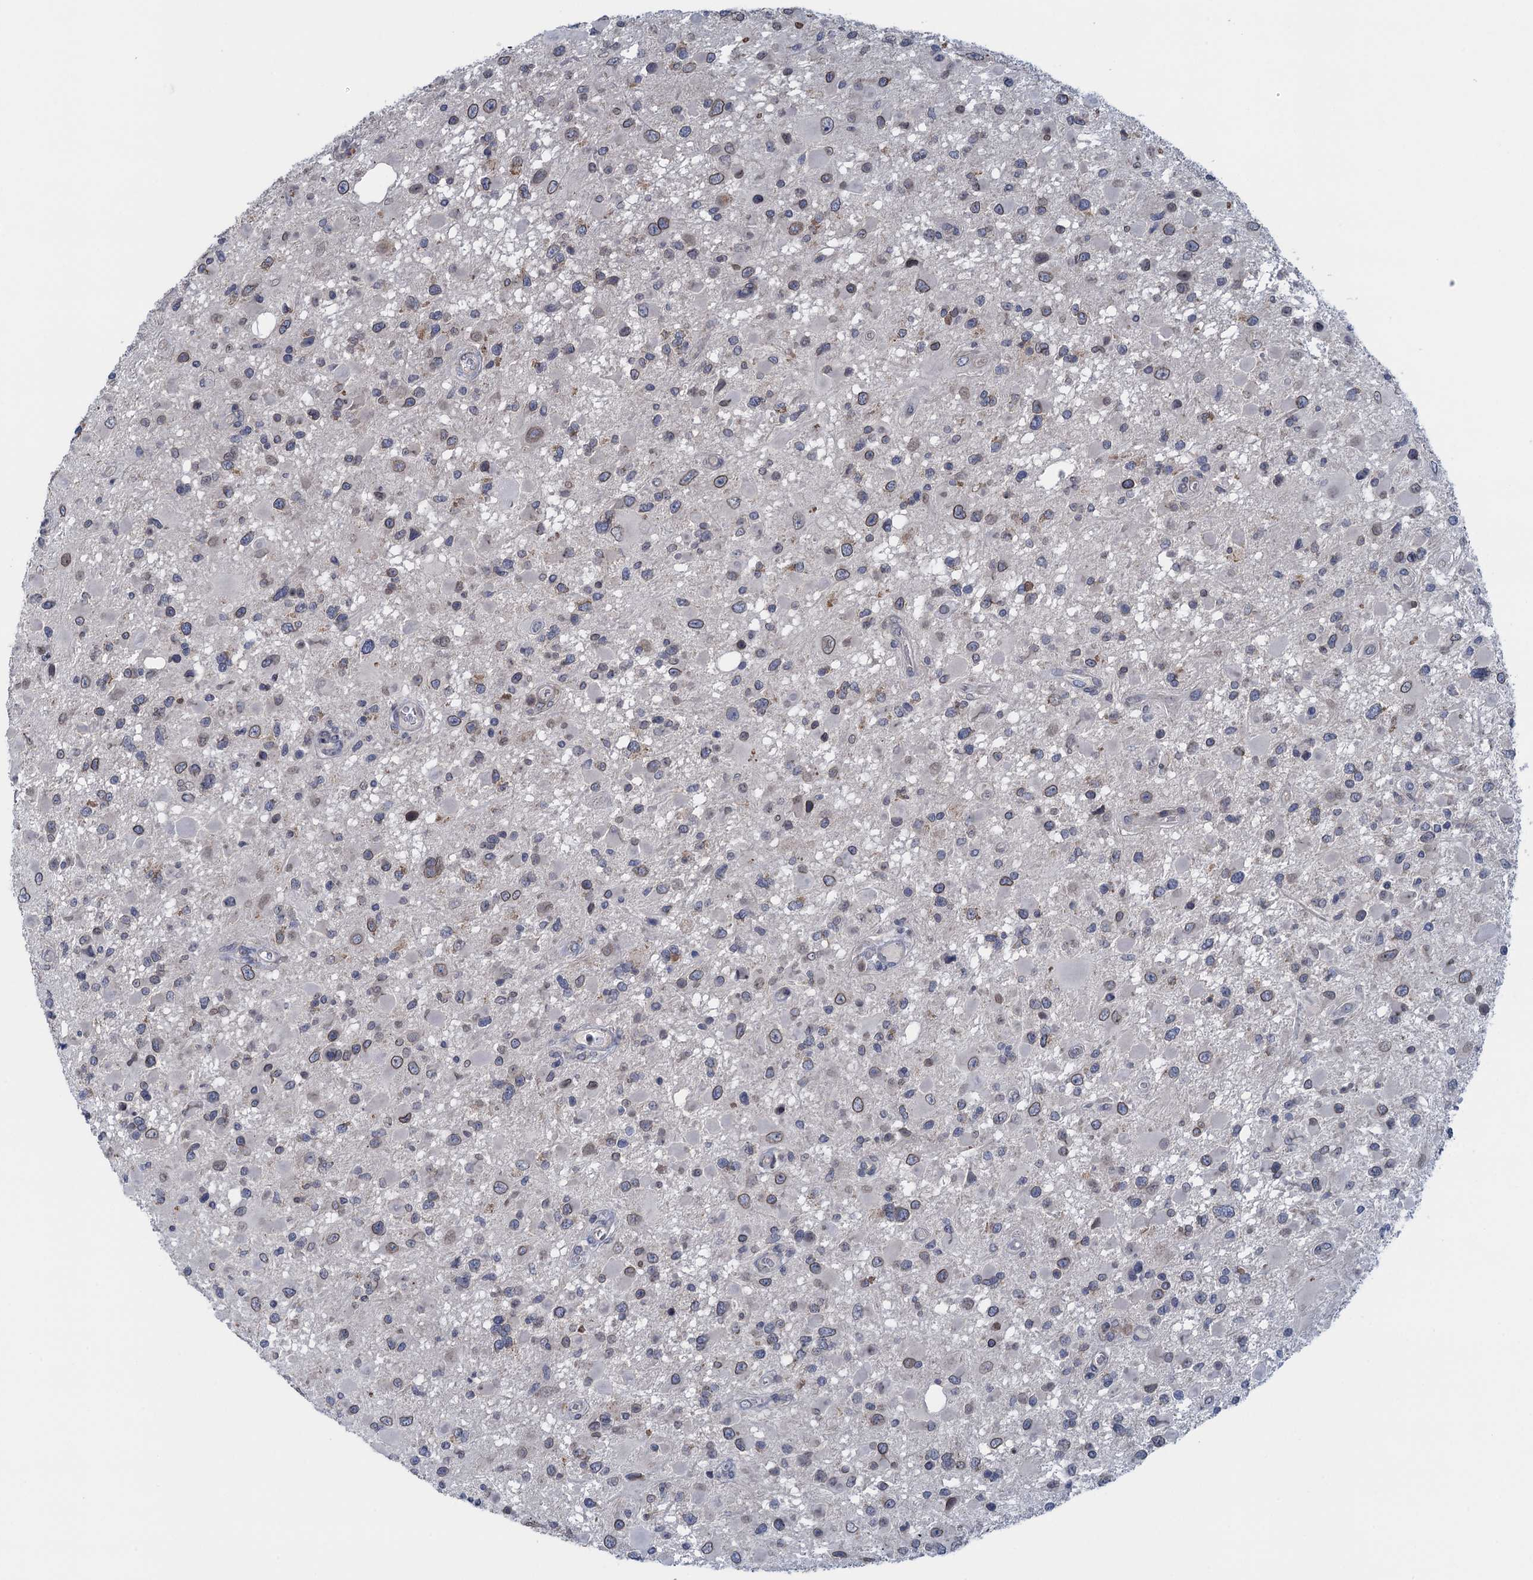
{"staining": {"intensity": "moderate", "quantity": "<25%", "location": "cytoplasmic/membranous,nuclear"}, "tissue": "glioma", "cell_type": "Tumor cells", "image_type": "cancer", "snomed": [{"axis": "morphology", "description": "Glioma, malignant, High grade"}, {"axis": "topography", "description": "Brain"}], "caption": "About <25% of tumor cells in human malignant high-grade glioma display moderate cytoplasmic/membranous and nuclear protein staining as visualized by brown immunohistochemical staining.", "gene": "CTU2", "patient": {"sex": "male", "age": 53}}